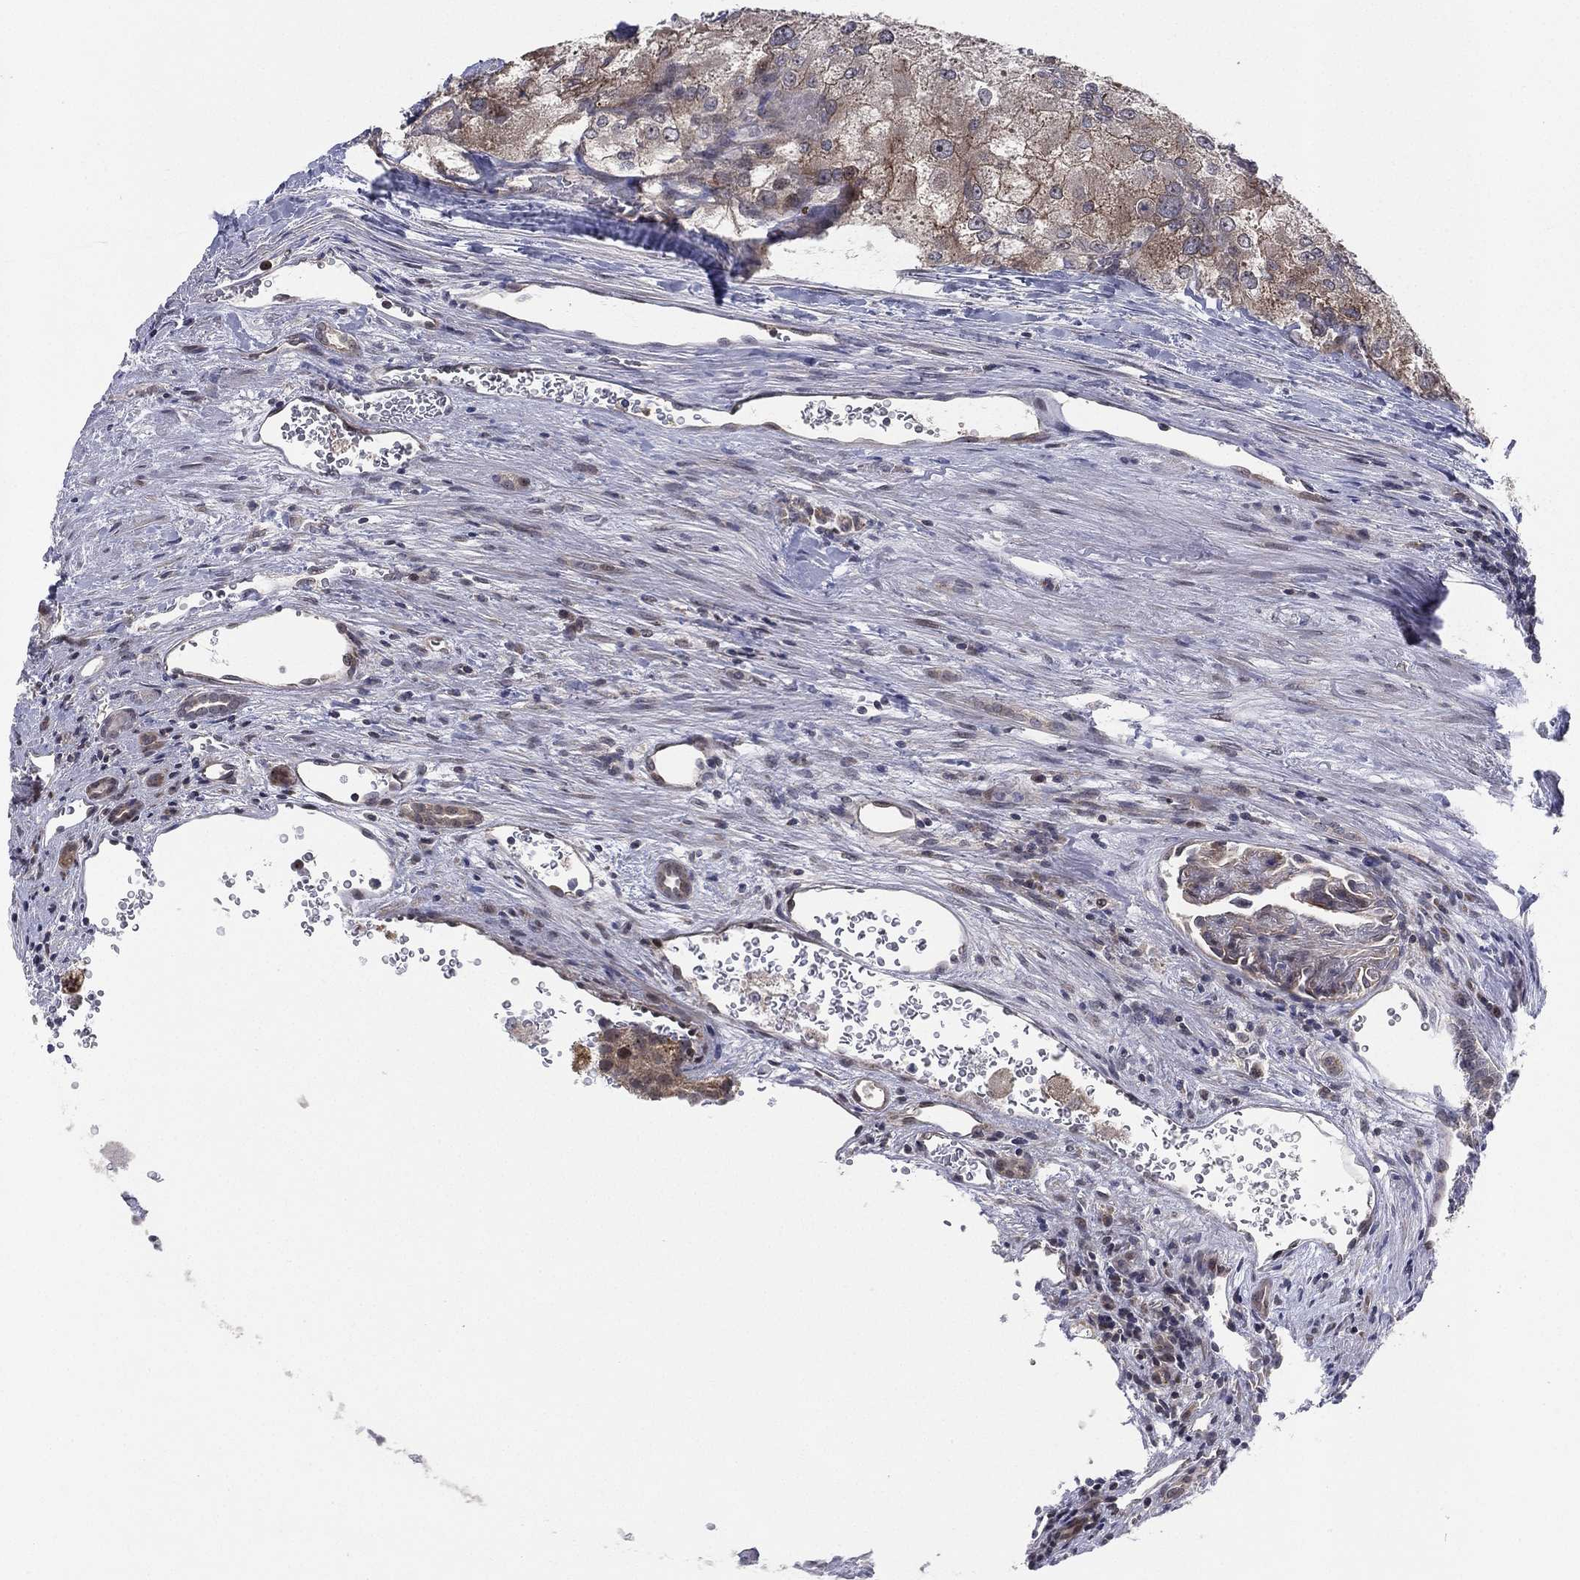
{"staining": {"intensity": "weak", "quantity": "<25%", "location": "cytoplasmic/membranous"}, "tissue": "renal cancer", "cell_type": "Tumor cells", "image_type": "cancer", "snomed": [{"axis": "morphology", "description": "Adenocarcinoma, NOS"}, {"axis": "topography", "description": "Kidney"}], "caption": "Immunohistochemistry (IHC) photomicrograph of neoplastic tissue: human adenocarcinoma (renal) stained with DAB (3,3'-diaminobenzidine) demonstrates no significant protein staining in tumor cells.", "gene": "KAT14", "patient": {"sex": "female", "age": 70}}